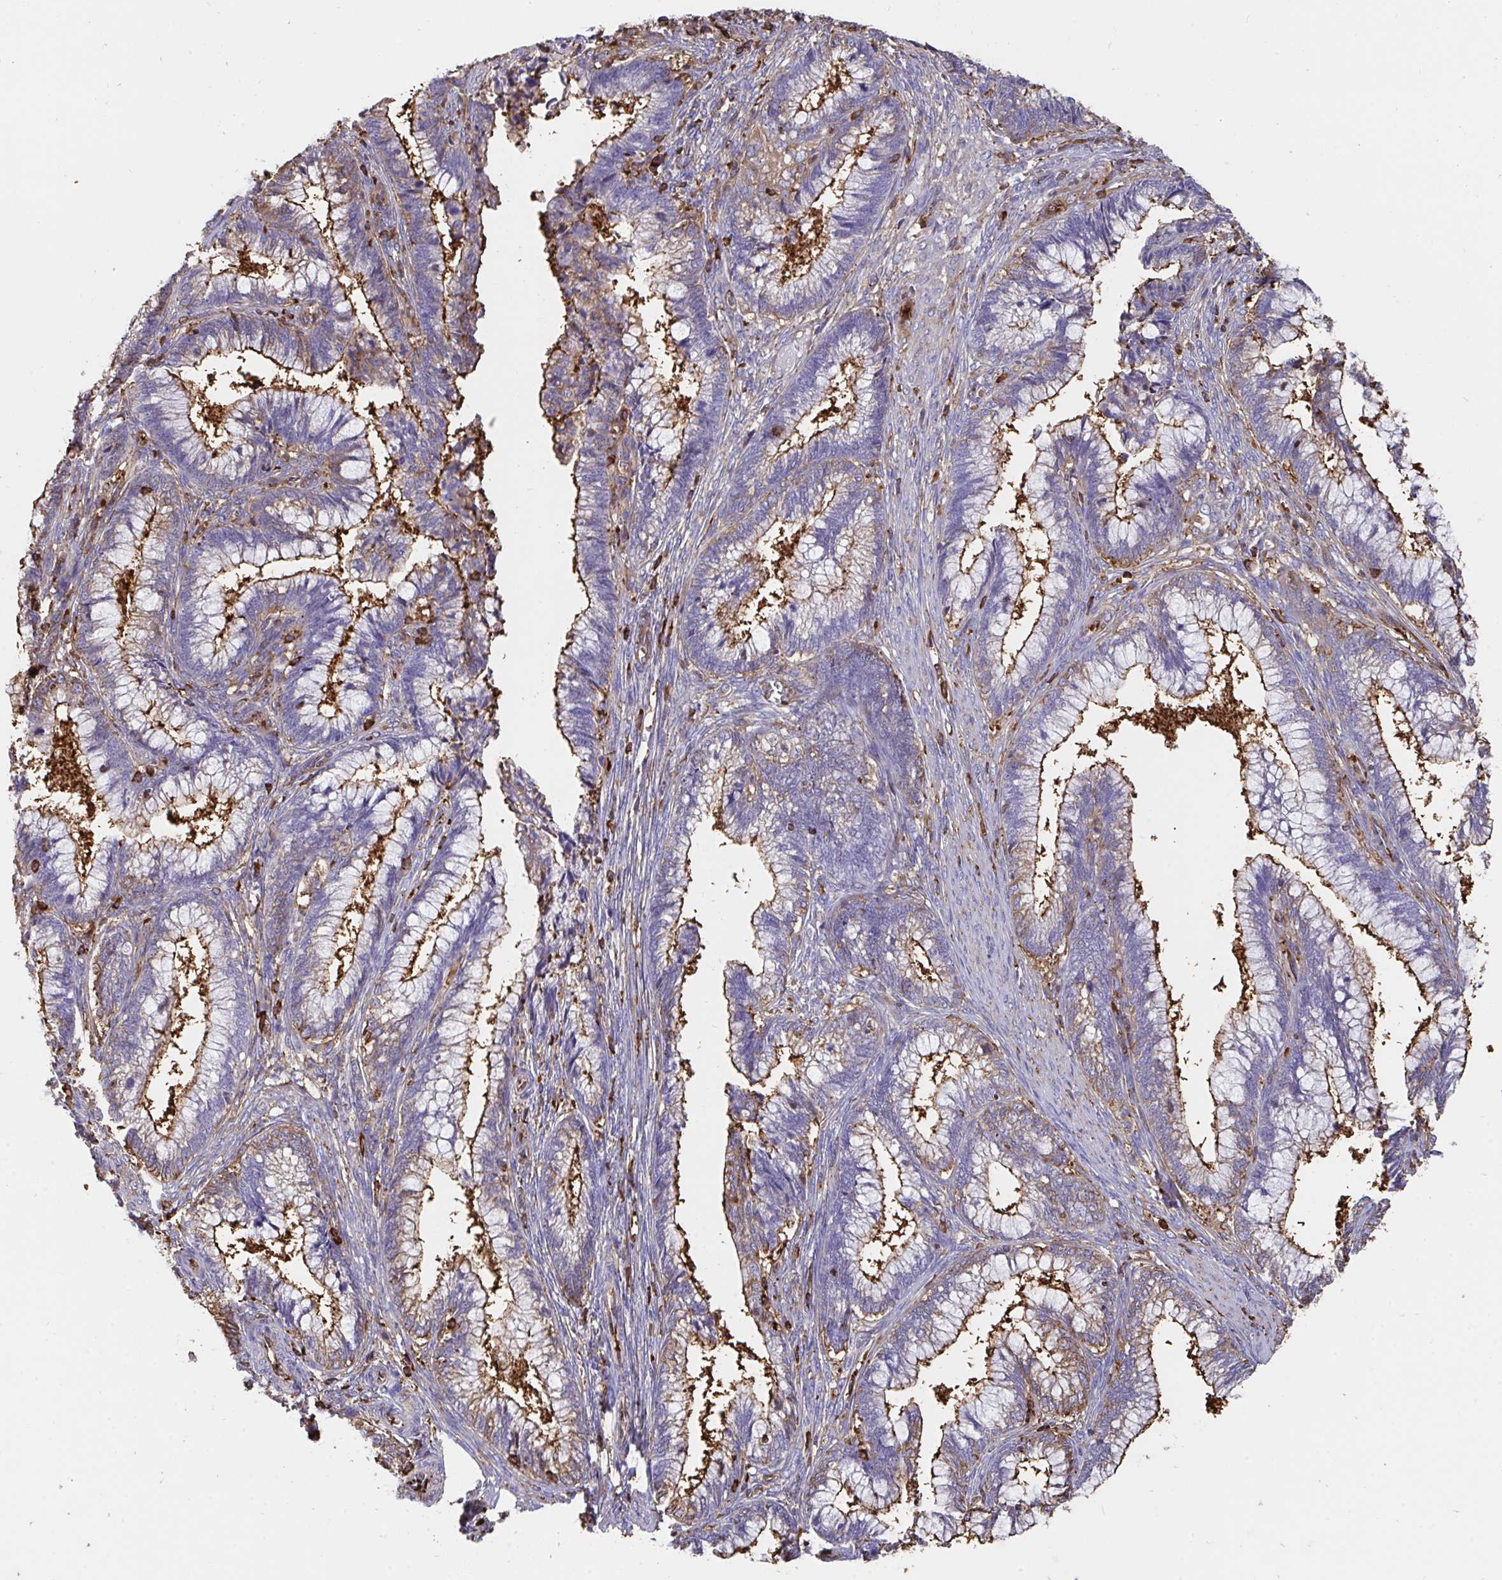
{"staining": {"intensity": "strong", "quantity": "25%-75%", "location": "cytoplasmic/membranous"}, "tissue": "cervical cancer", "cell_type": "Tumor cells", "image_type": "cancer", "snomed": [{"axis": "morphology", "description": "Adenocarcinoma, NOS"}, {"axis": "topography", "description": "Cervix"}], "caption": "This micrograph reveals IHC staining of human cervical cancer, with high strong cytoplasmic/membranous staining in about 25%-75% of tumor cells.", "gene": "CFL1", "patient": {"sex": "female", "age": 44}}